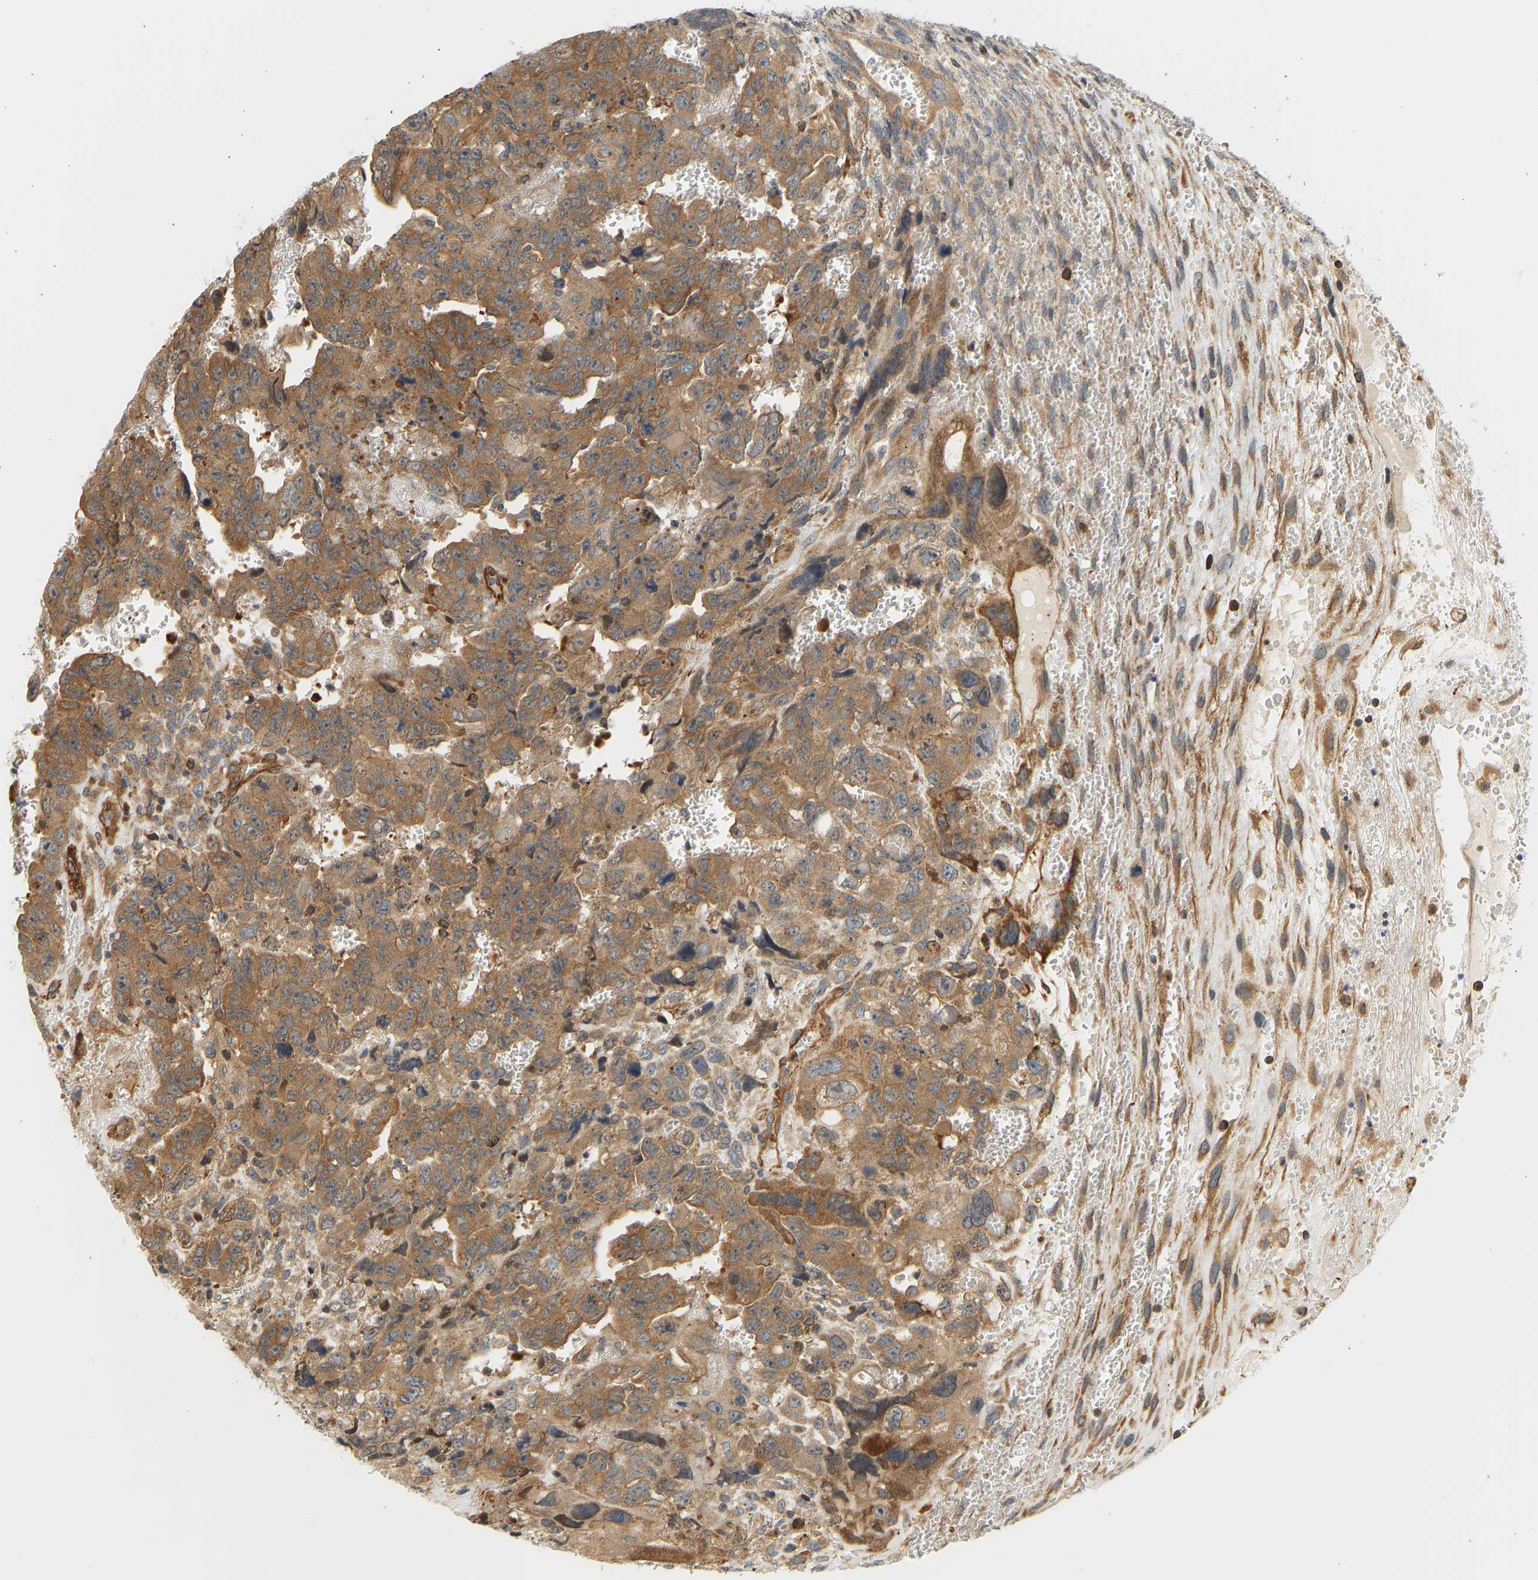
{"staining": {"intensity": "moderate", "quantity": ">75%", "location": "cytoplasmic/membranous"}, "tissue": "testis cancer", "cell_type": "Tumor cells", "image_type": "cancer", "snomed": [{"axis": "morphology", "description": "Carcinoma, Embryonal, NOS"}, {"axis": "topography", "description": "Testis"}], "caption": "Protein staining of testis cancer (embryonal carcinoma) tissue reveals moderate cytoplasmic/membranous expression in approximately >75% of tumor cells.", "gene": "CEP57", "patient": {"sex": "male", "age": 28}}